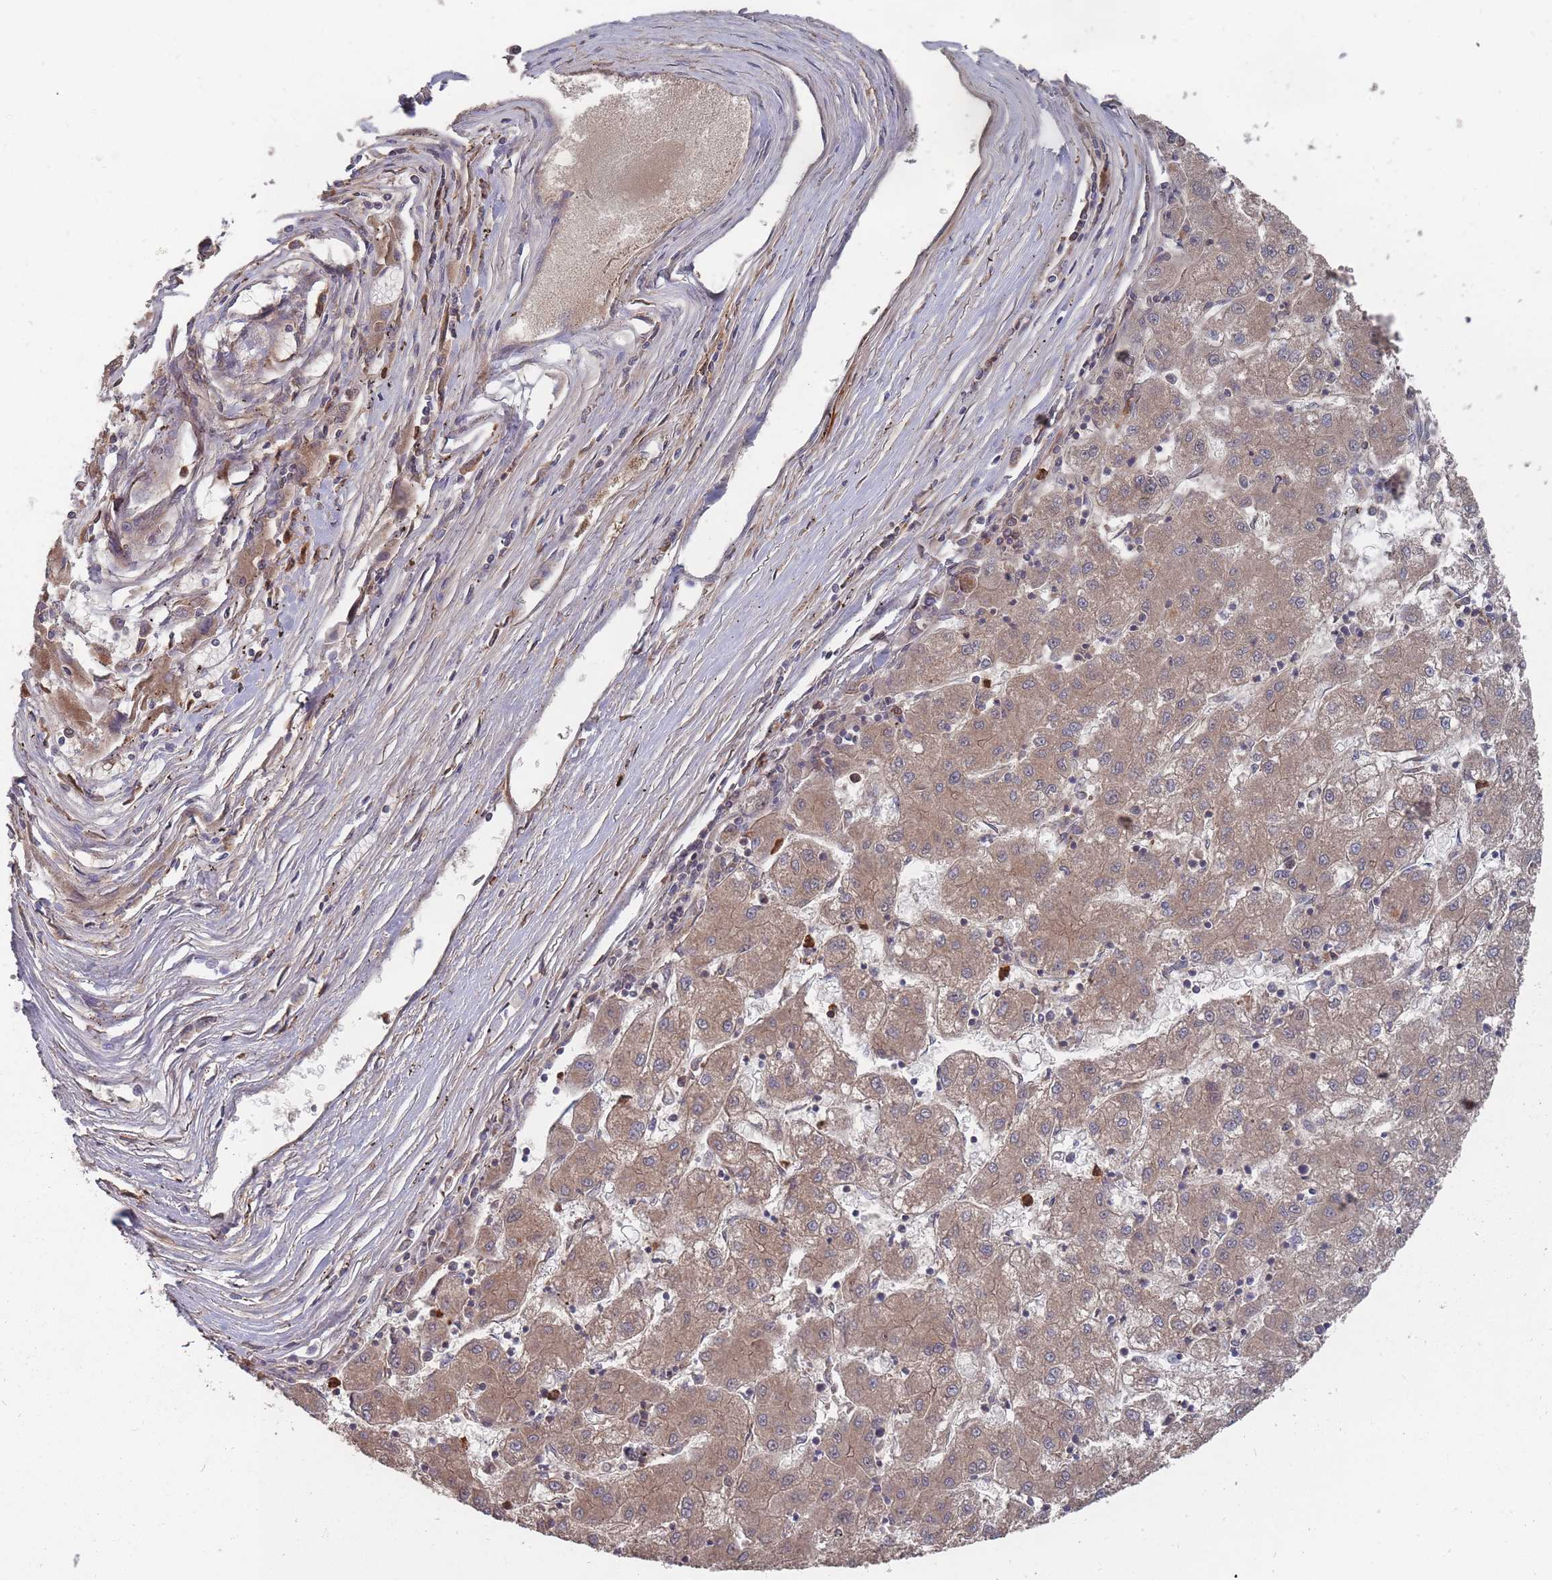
{"staining": {"intensity": "weak", "quantity": ">75%", "location": "cytoplasmic/membranous"}, "tissue": "liver cancer", "cell_type": "Tumor cells", "image_type": "cancer", "snomed": [{"axis": "morphology", "description": "Carcinoma, Hepatocellular, NOS"}, {"axis": "topography", "description": "Liver"}], "caption": "There is low levels of weak cytoplasmic/membranous expression in tumor cells of liver cancer (hepatocellular carcinoma), as demonstrated by immunohistochemical staining (brown color).", "gene": "THSD7B", "patient": {"sex": "male", "age": 72}}